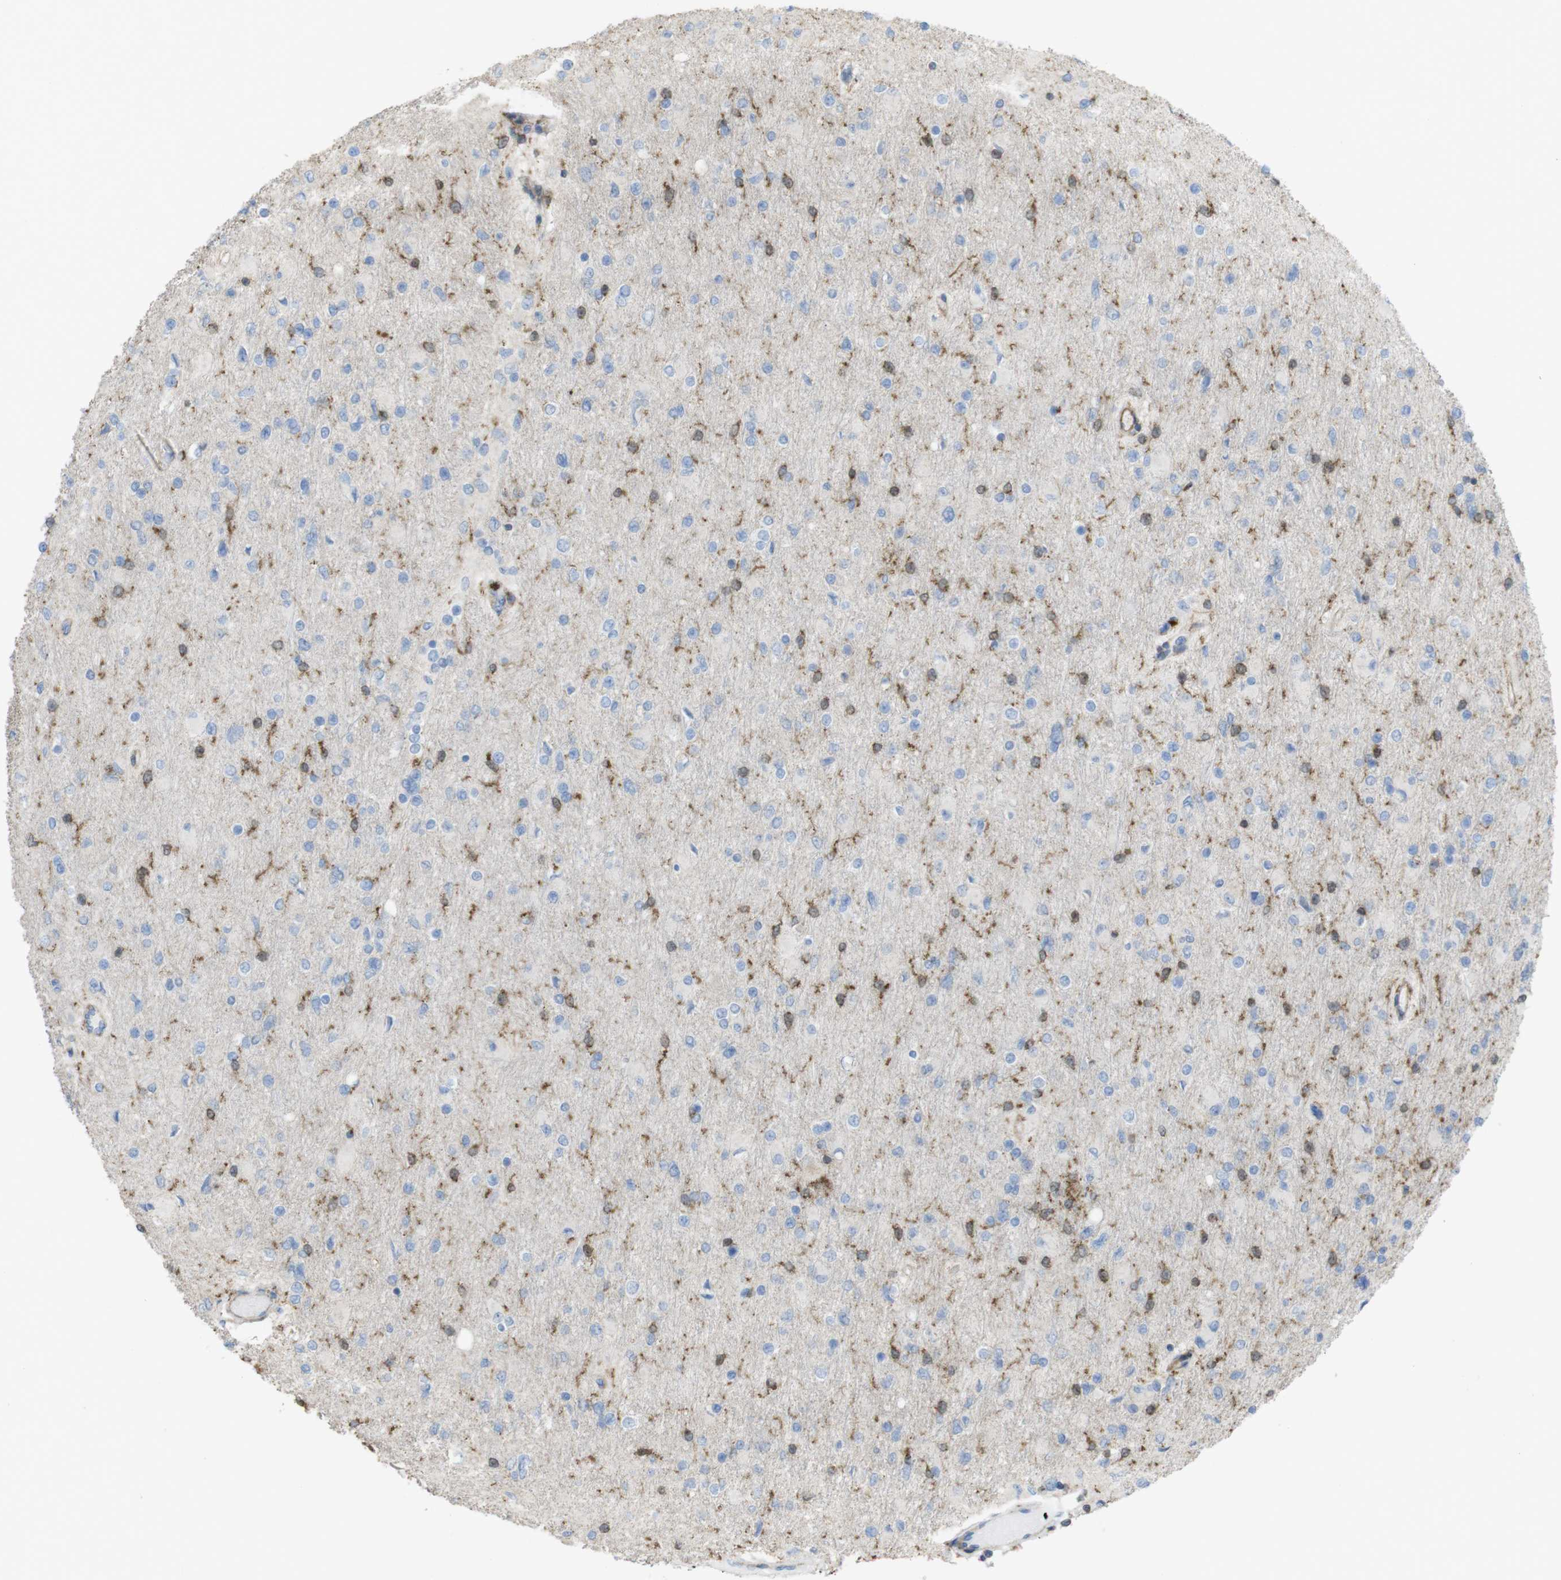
{"staining": {"intensity": "moderate", "quantity": "25%-75%", "location": "cytoplasmic/membranous"}, "tissue": "glioma", "cell_type": "Tumor cells", "image_type": "cancer", "snomed": [{"axis": "morphology", "description": "Glioma, malignant, High grade"}, {"axis": "topography", "description": "Cerebral cortex"}], "caption": "Glioma stained for a protein demonstrates moderate cytoplasmic/membranous positivity in tumor cells. Immunohistochemistry stains the protein in brown and the nuclei are stained blue.", "gene": "PRKCD", "patient": {"sex": "female", "age": 36}}